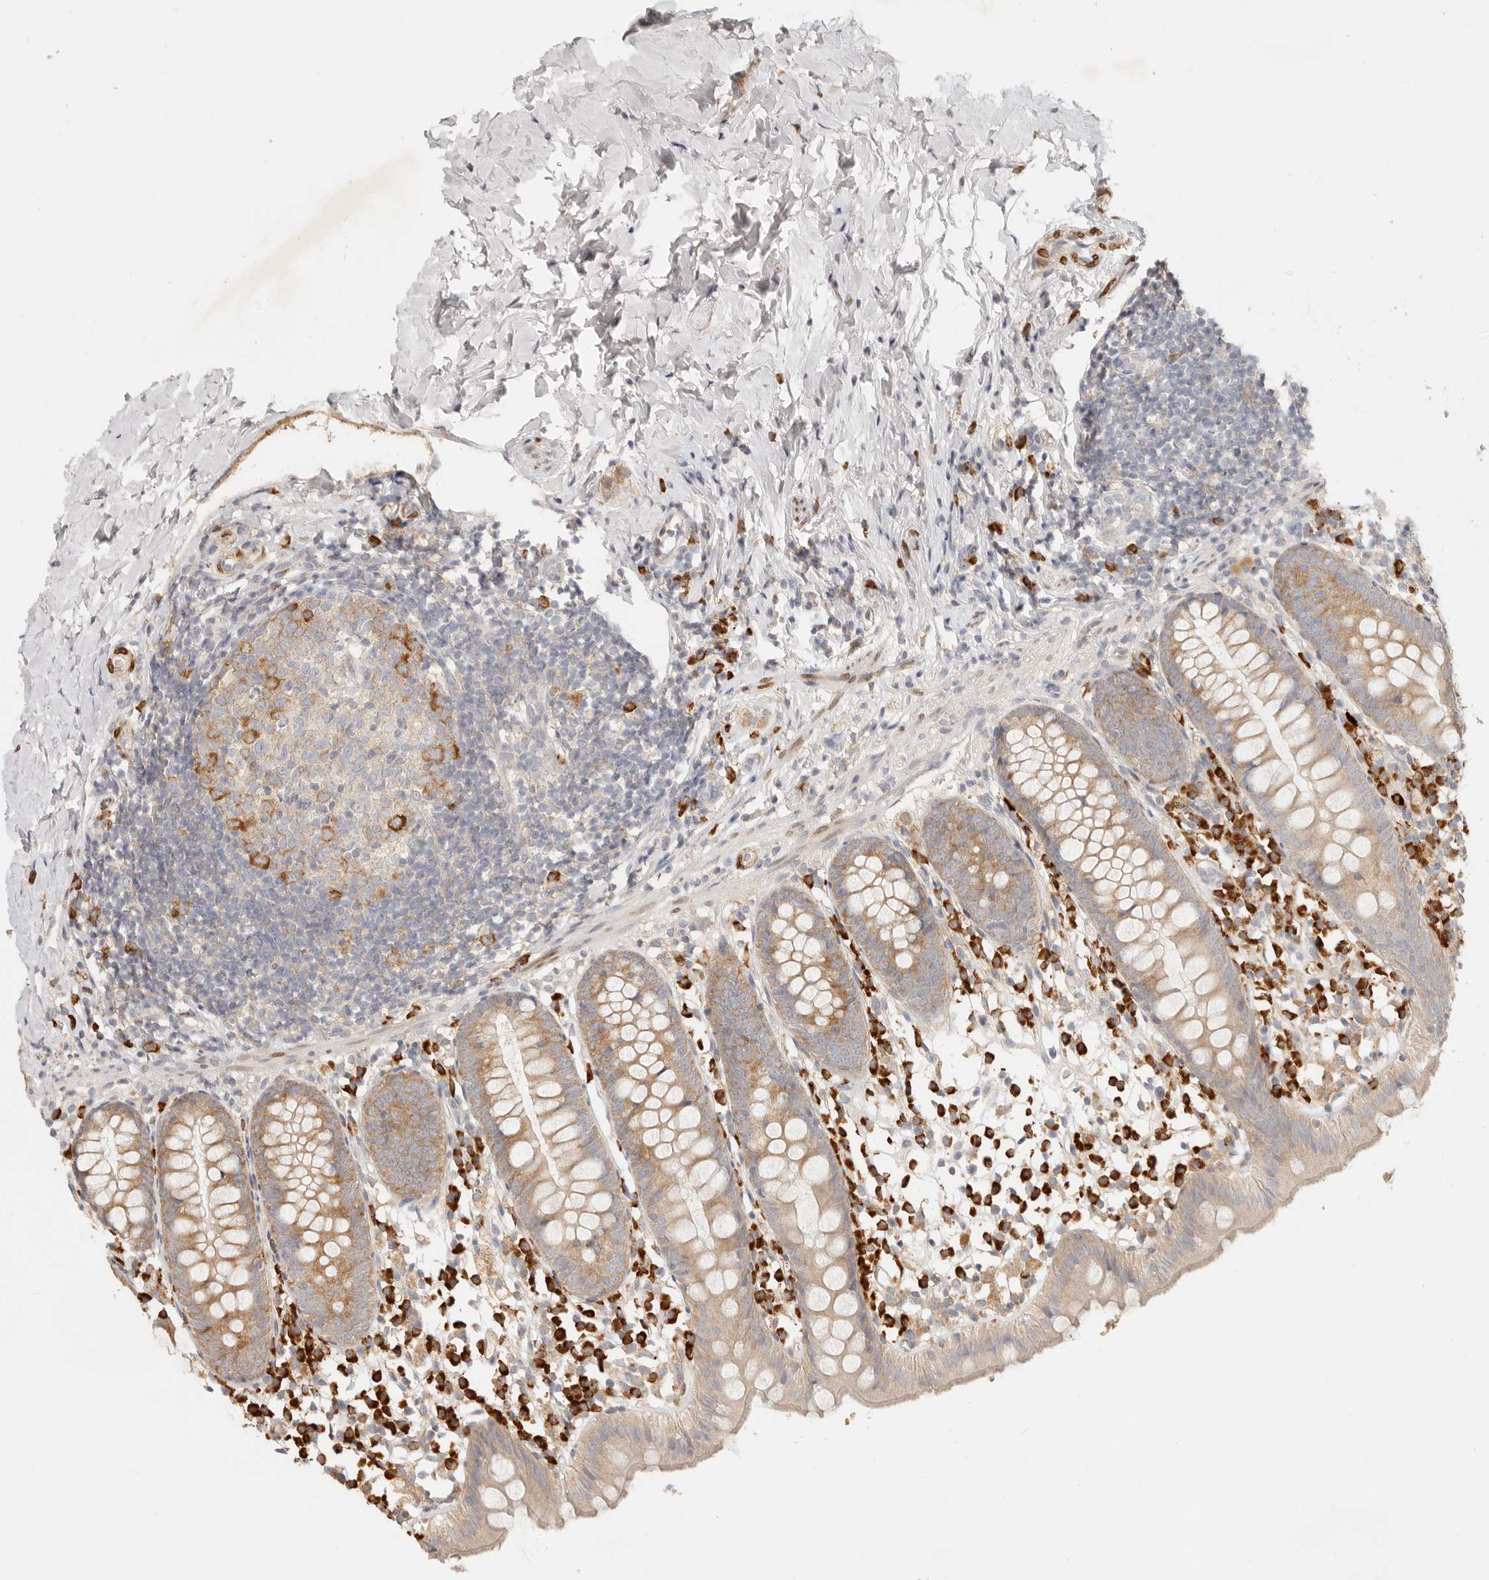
{"staining": {"intensity": "moderate", "quantity": ">75%", "location": "cytoplasmic/membranous"}, "tissue": "appendix", "cell_type": "Glandular cells", "image_type": "normal", "snomed": [{"axis": "morphology", "description": "Normal tissue, NOS"}, {"axis": "topography", "description": "Appendix"}], "caption": "High-magnification brightfield microscopy of benign appendix stained with DAB (3,3'-diaminobenzidine) (brown) and counterstained with hematoxylin (blue). glandular cells exhibit moderate cytoplasmic/membranous positivity is present in about>75% of cells. (DAB (3,3'-diaminobenzidine) IHC, brown staining for protein, blue staining for nuclei).", "gene": "PABPC4", "patient": {"sex": "female", "age": 20}}